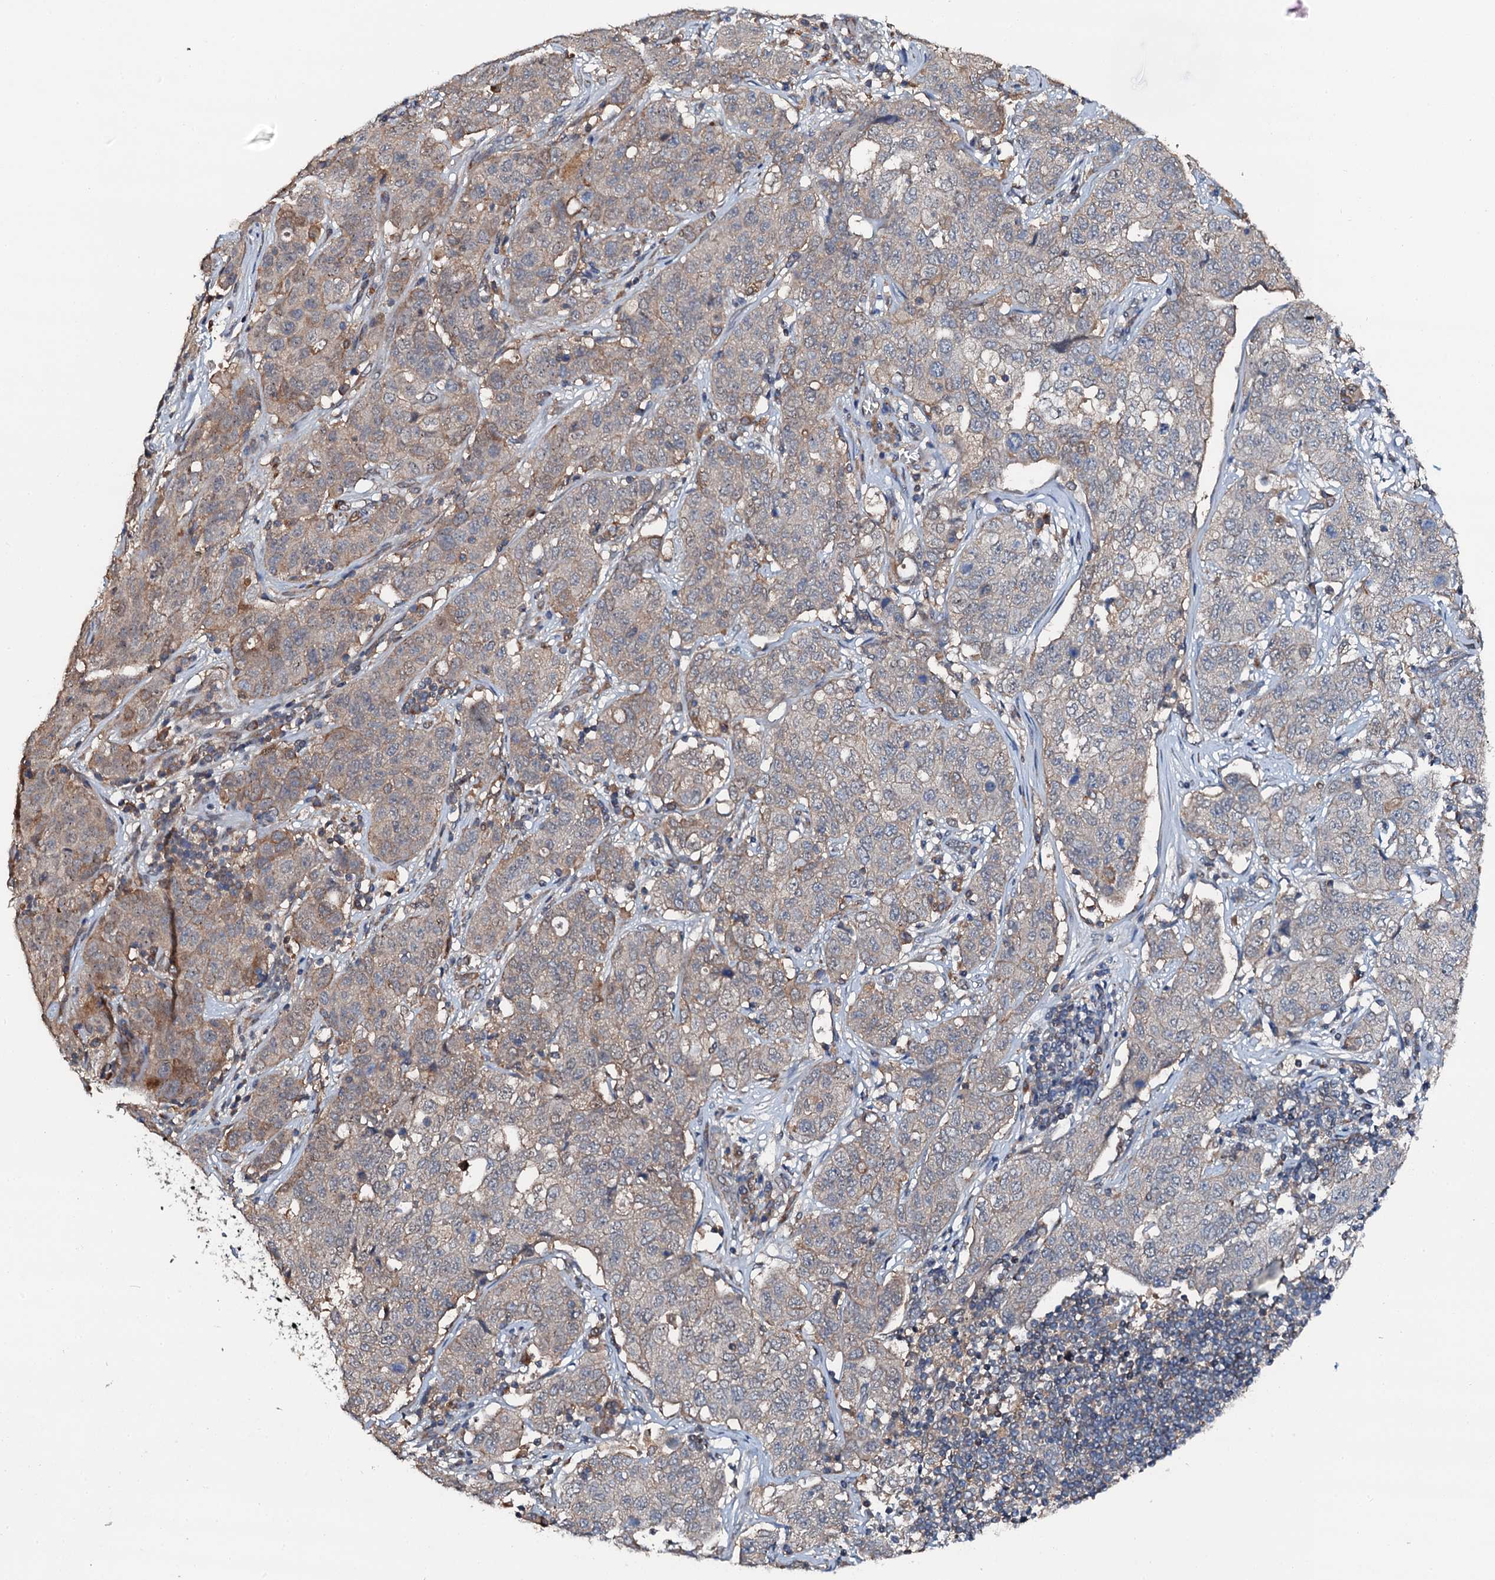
{"staining": {"intensity": "weak", "quantity": "<25%", "location": "cytoplasmic/membranous"}, "tissue": "stomach cancer", "cell_type": "Tumor cells", "image_type": "cancer", "snomed": [{"axis": "morphology", "description": "Normal tissue, NOS"}, {"axis": "morphology", "description": "Adenocarcinoma, NOS"}, {"axis": "topography", "description": "Lymph node"}, {"axis": "topography", "description": "Stomach"}], "caption": "Photomicrograph shows no protein expression in tumor cells of stomach cancer tissue.", "gene": "FLYWCH1", "patient": {"sex": "male", "age": 48}}